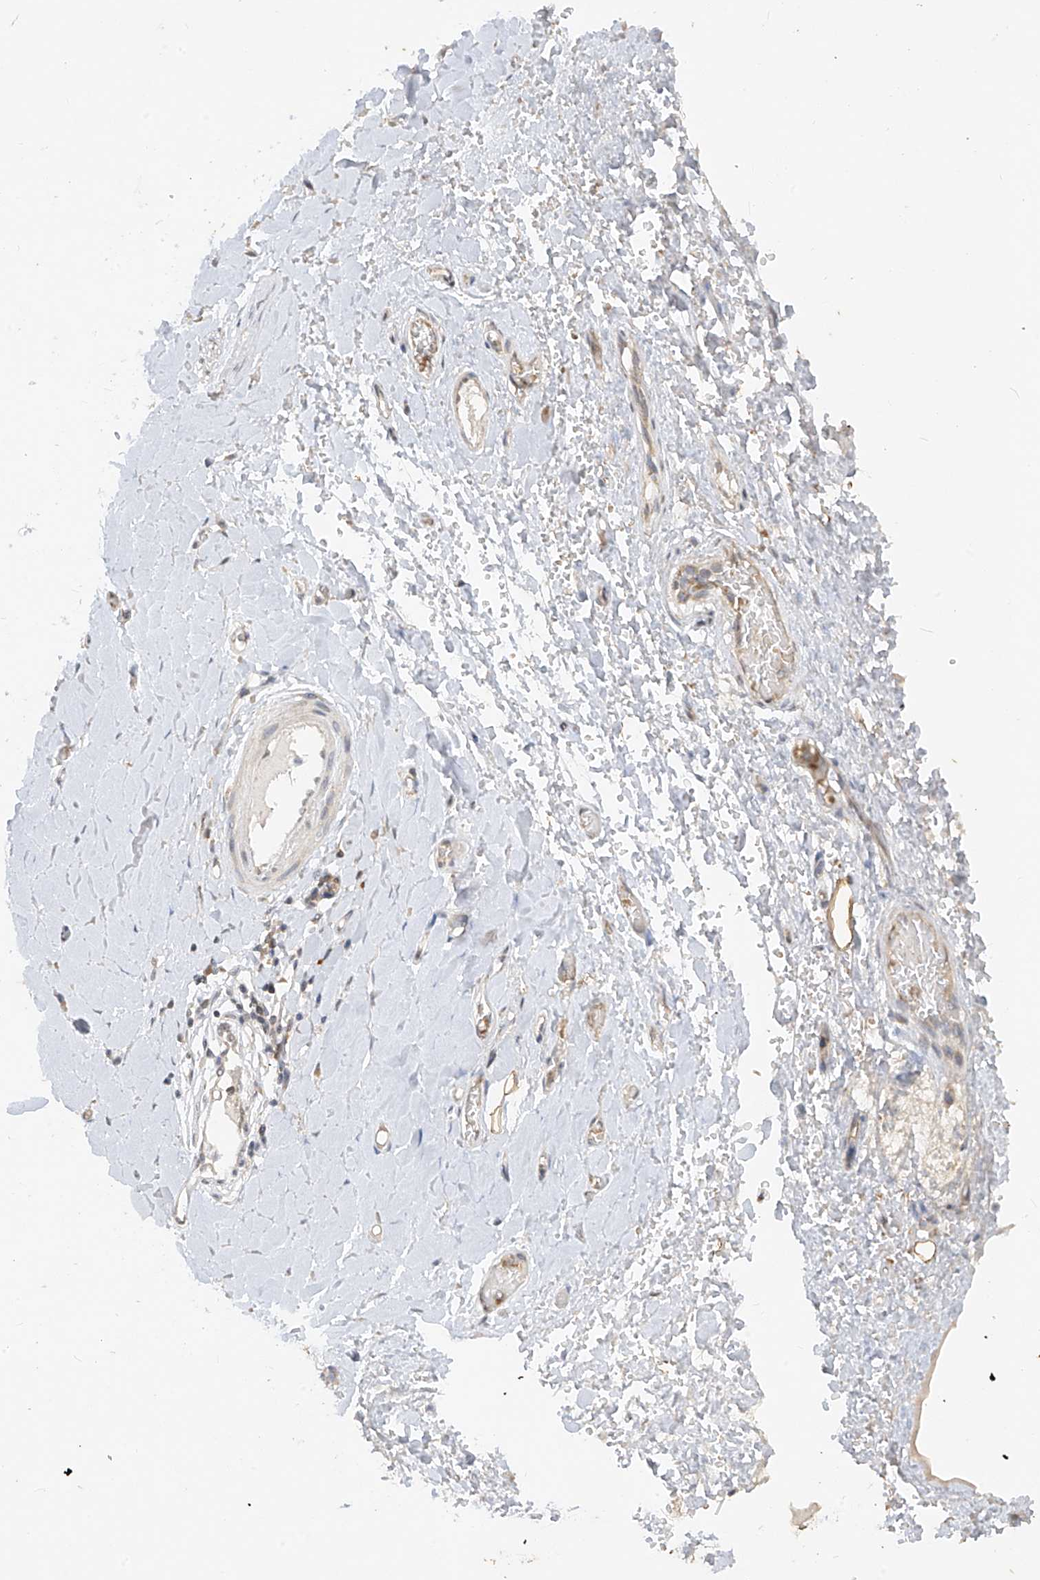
{"staining": {"intensity": "negative", "quantity": "none", "location": "none"}, "tissue": "soft tissue", "cell_type": "Fibroblasts", "image_type": "normal", "snomed": [{"axis": "morphology", "description": "Normal tissue, NOS"}, {"axis": "morphology", "description": "Adenocarcinoma, NOS"}, {"axis": "topography", "description": "Stomach, upper"}, {"axis": "topography", "description": "Peripheral nerve tissue"}], "caption": "Fibroblasts show no significant protein staining in normal soft tissue. (DAB IHC with hematoxylin counter stain).", "gene": "MTUS2", "patient": {"sex": "male", "age": 62}}